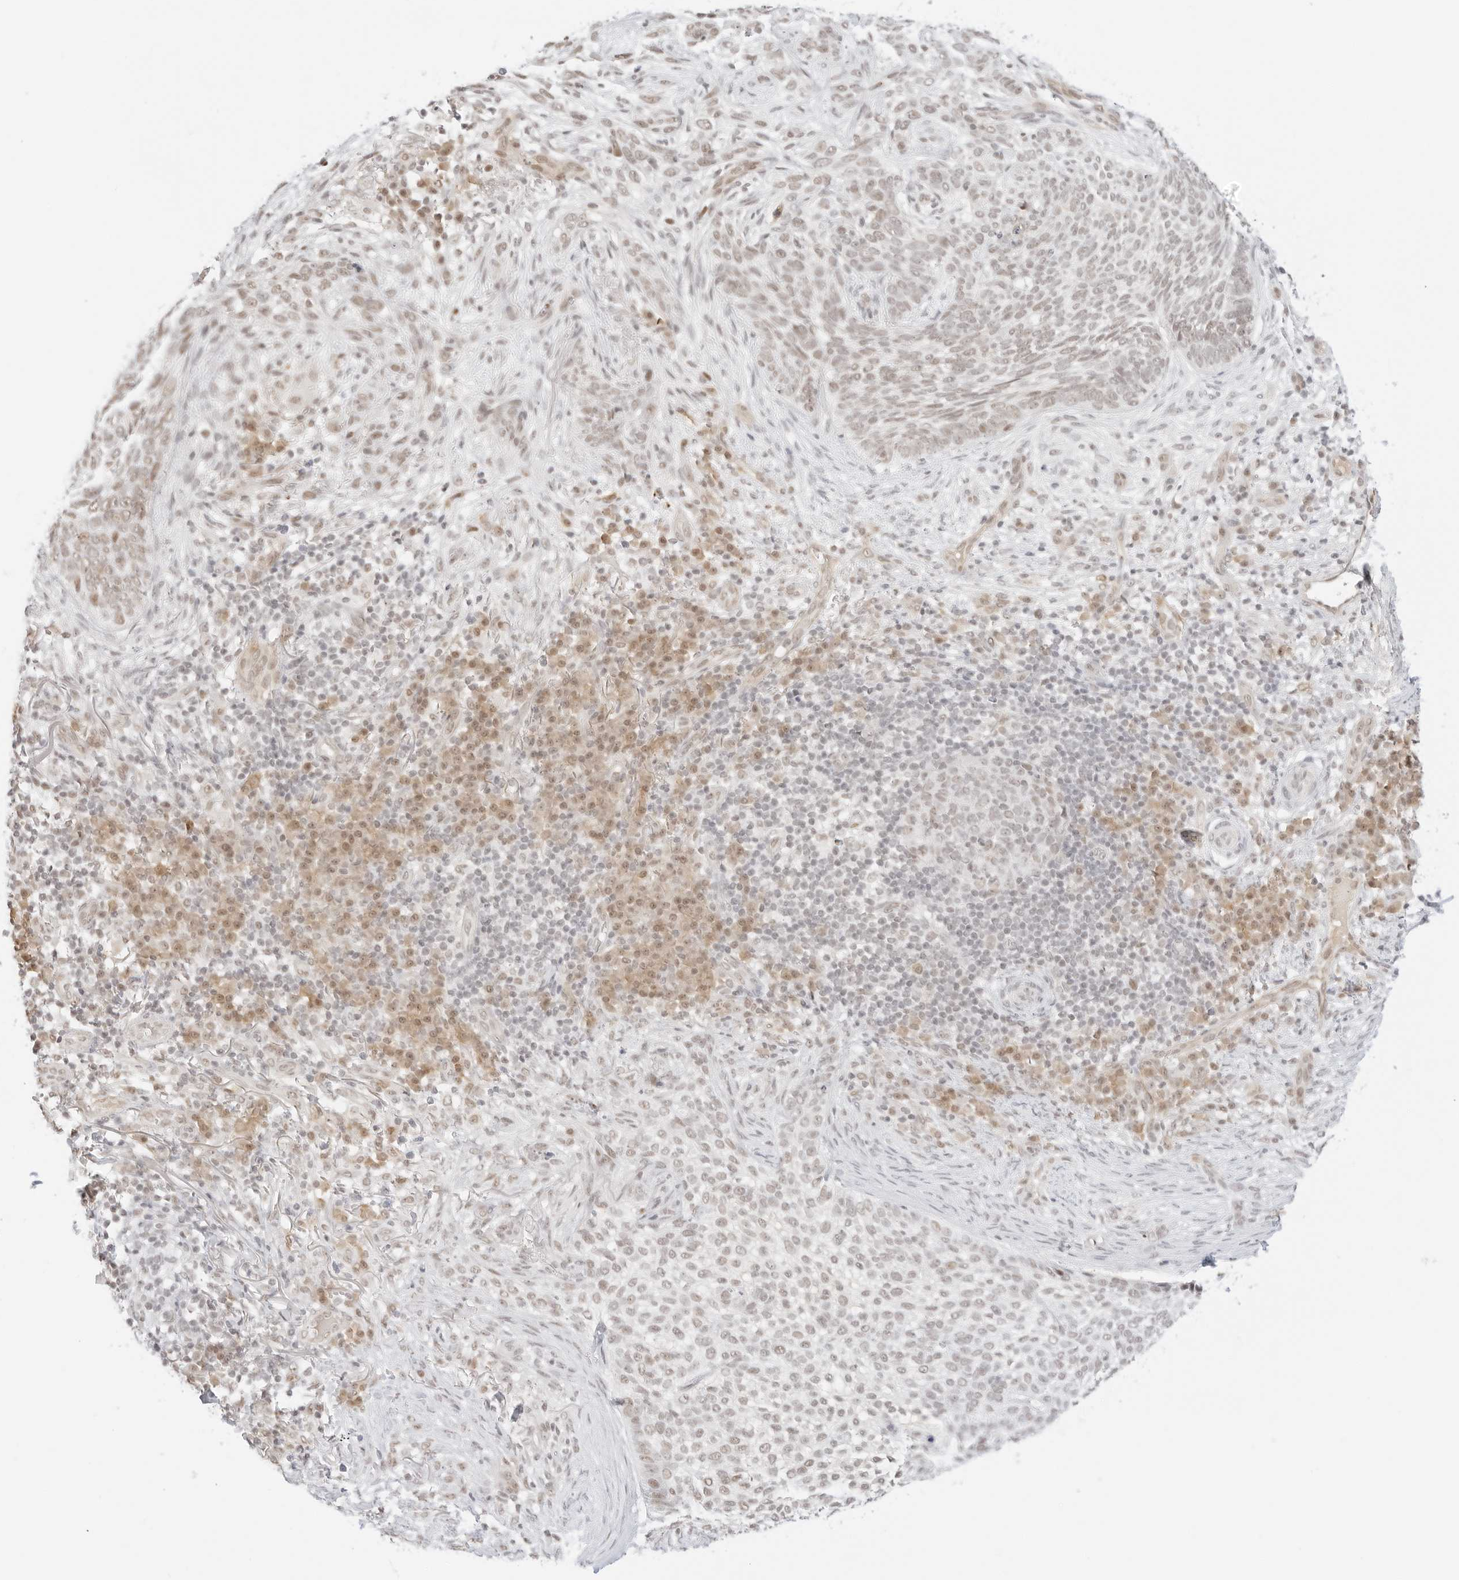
{"staining": {"intensity": "weak", "quantity": "<25%", "location": "nuclear"}, "tissue": "skin cancer", "cell_type": "Tumor cells", "image_type": "cancer", "snomed": [{"axis": "morphology", "description": "Basal cell carcinoma"}, {"axis": "topography", "description": "Skin"}], "caption": "Micrograph shows no significant protein positivity in tumor cells of skin cancer (basal cell carcinoma).", "gene": "ITGA6", "patient": {"sex": "female", "age": 64}}